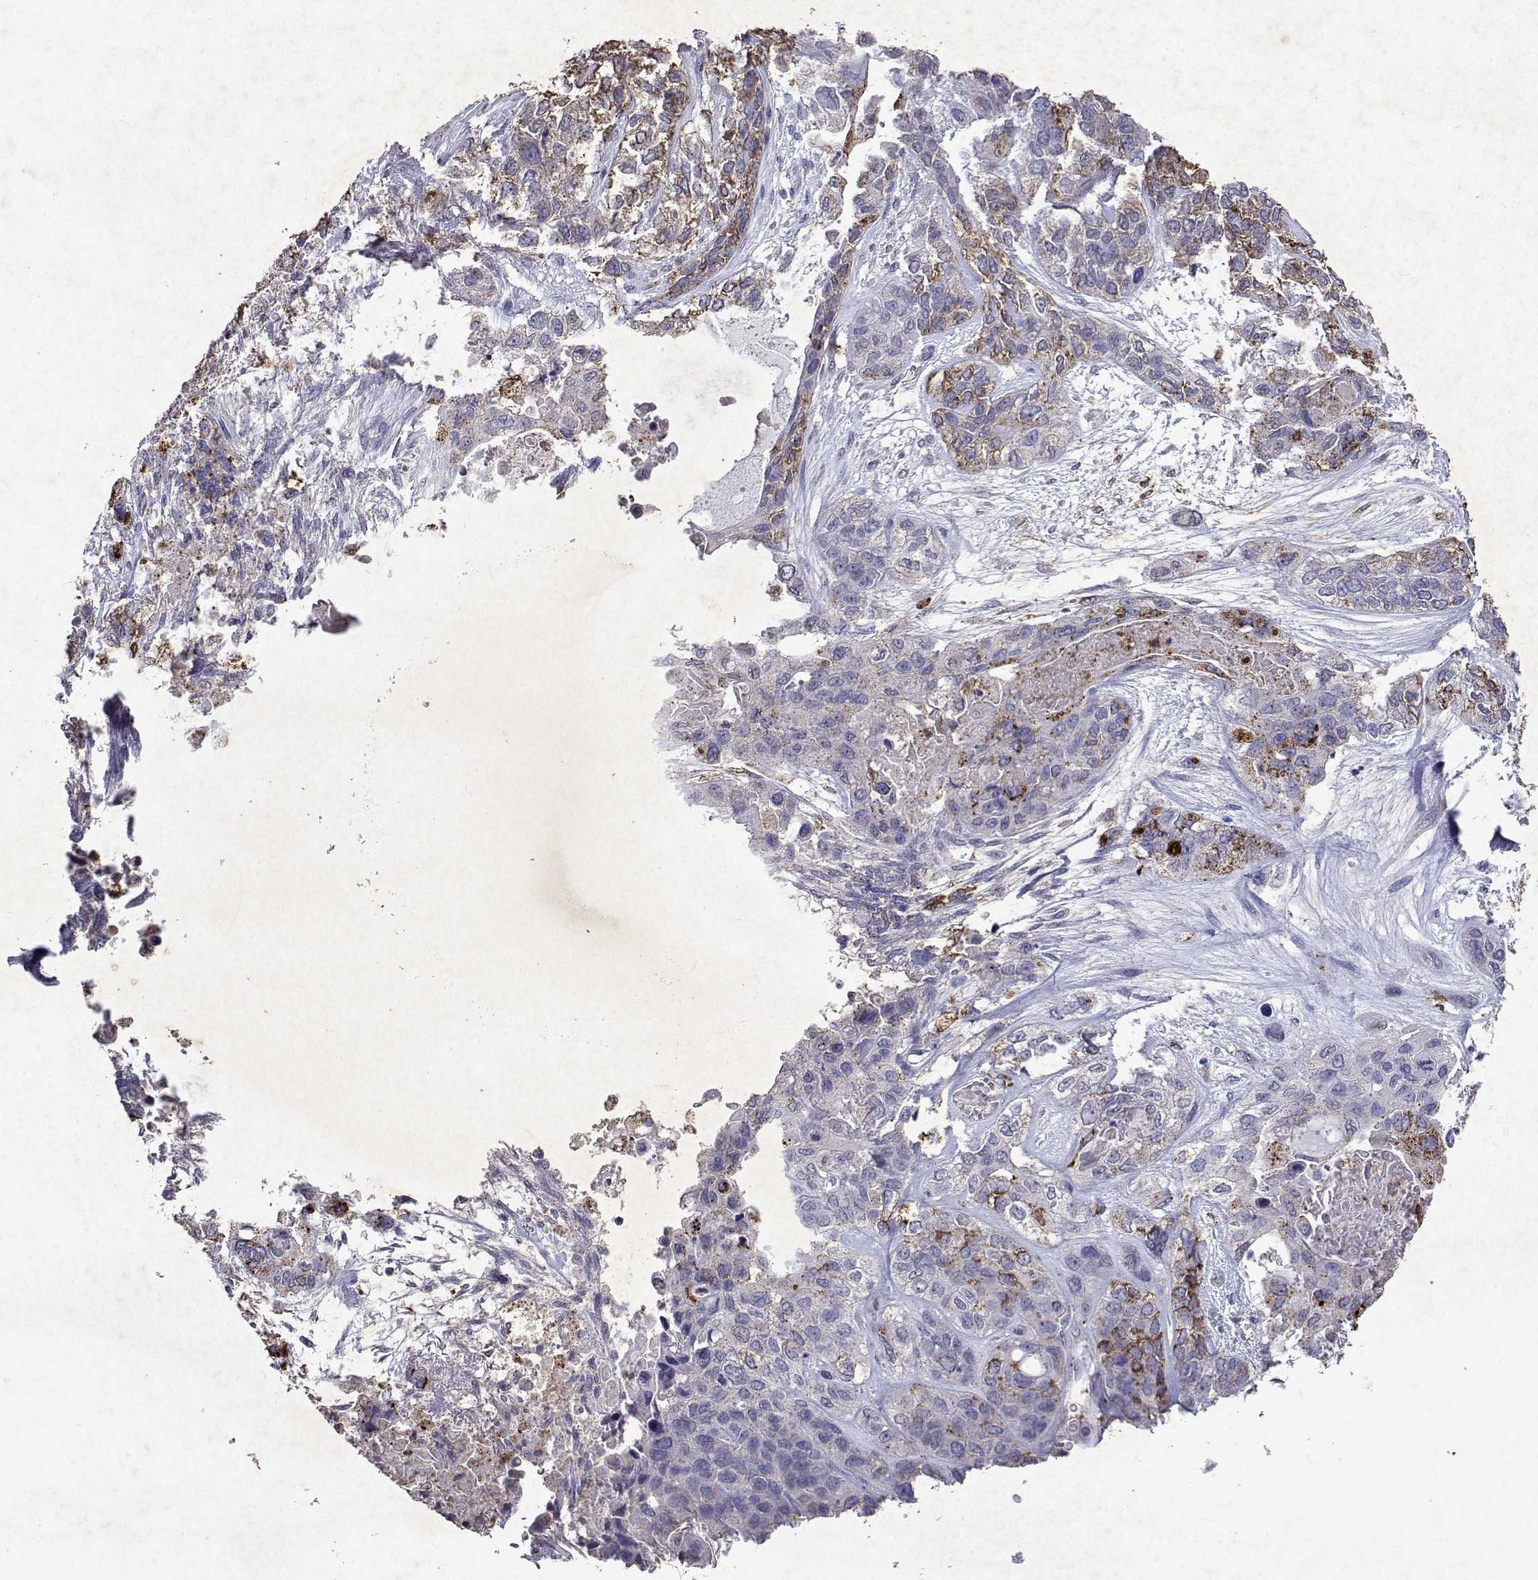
{"staining": {"intensity": "moderate", "quantity": "25%-75%", "location": "cytoplasmic/membranous"}, "tissue": "lung cancer", "cell_type": "Tumor cells", "image_type": "cancer", "snomed": [{"axis": "morphology", "description": "Squamous cell carcinoma, NOS"}, {"axis": "topography", "description": "Lung"}], "caption": "DAB immunohistochemical staining of human lung cancer shows moderate cytoplasmic/membranous protein expression in approximately 25%-75% of tumor cells. The staining was performed using DAB (3,3'-diaminobenzidine), with brown indicating positive protein expression. Nuclei are stained blue with hematoxylin.", "gene": "DUSP28", "patient": {"sex": "female", "age": 70}}